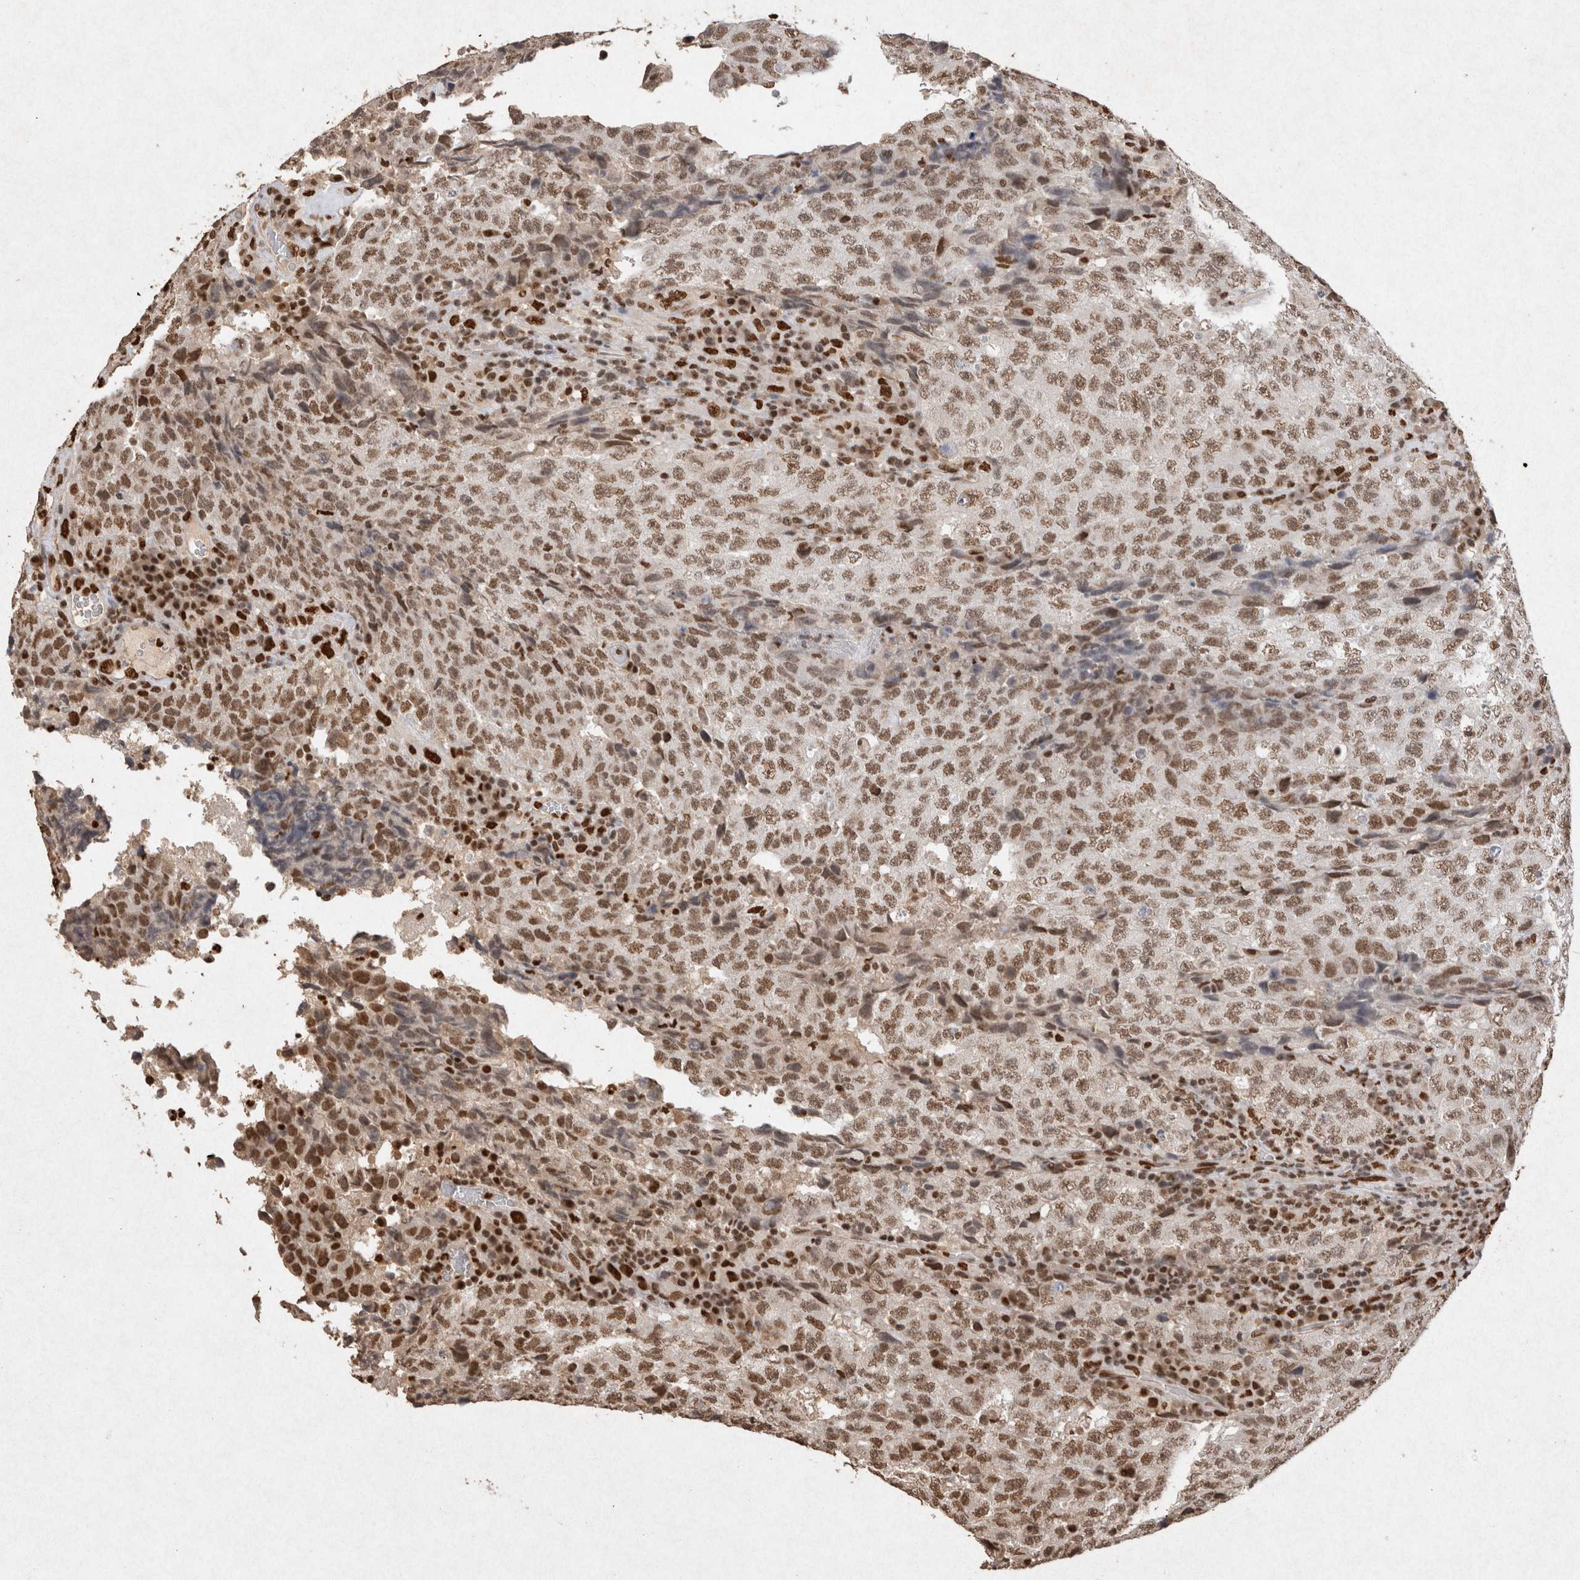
{"staining": {"intensity": "moderate", "quantity": ">75%", "location": "nuclear"}, "tissue": "testis cancer", "cell_type": "Tumor cells", "image_type": "cancer", "snomed": [{"axis": "morphology", "description": "Necrosis, NOS"}, {"axis": "morphology", "description": "Carcinoma, Embryonal, NOS"}, {"axis": "topography", "description": "Testis"}], "caption": "Tumor cells show medium levels of moderate nuclear staining in approximately >75% of cells in human embryonal carcinoma (testis).", "gene": "HDGF", "patient": {"sex": "male", "age": 19}}